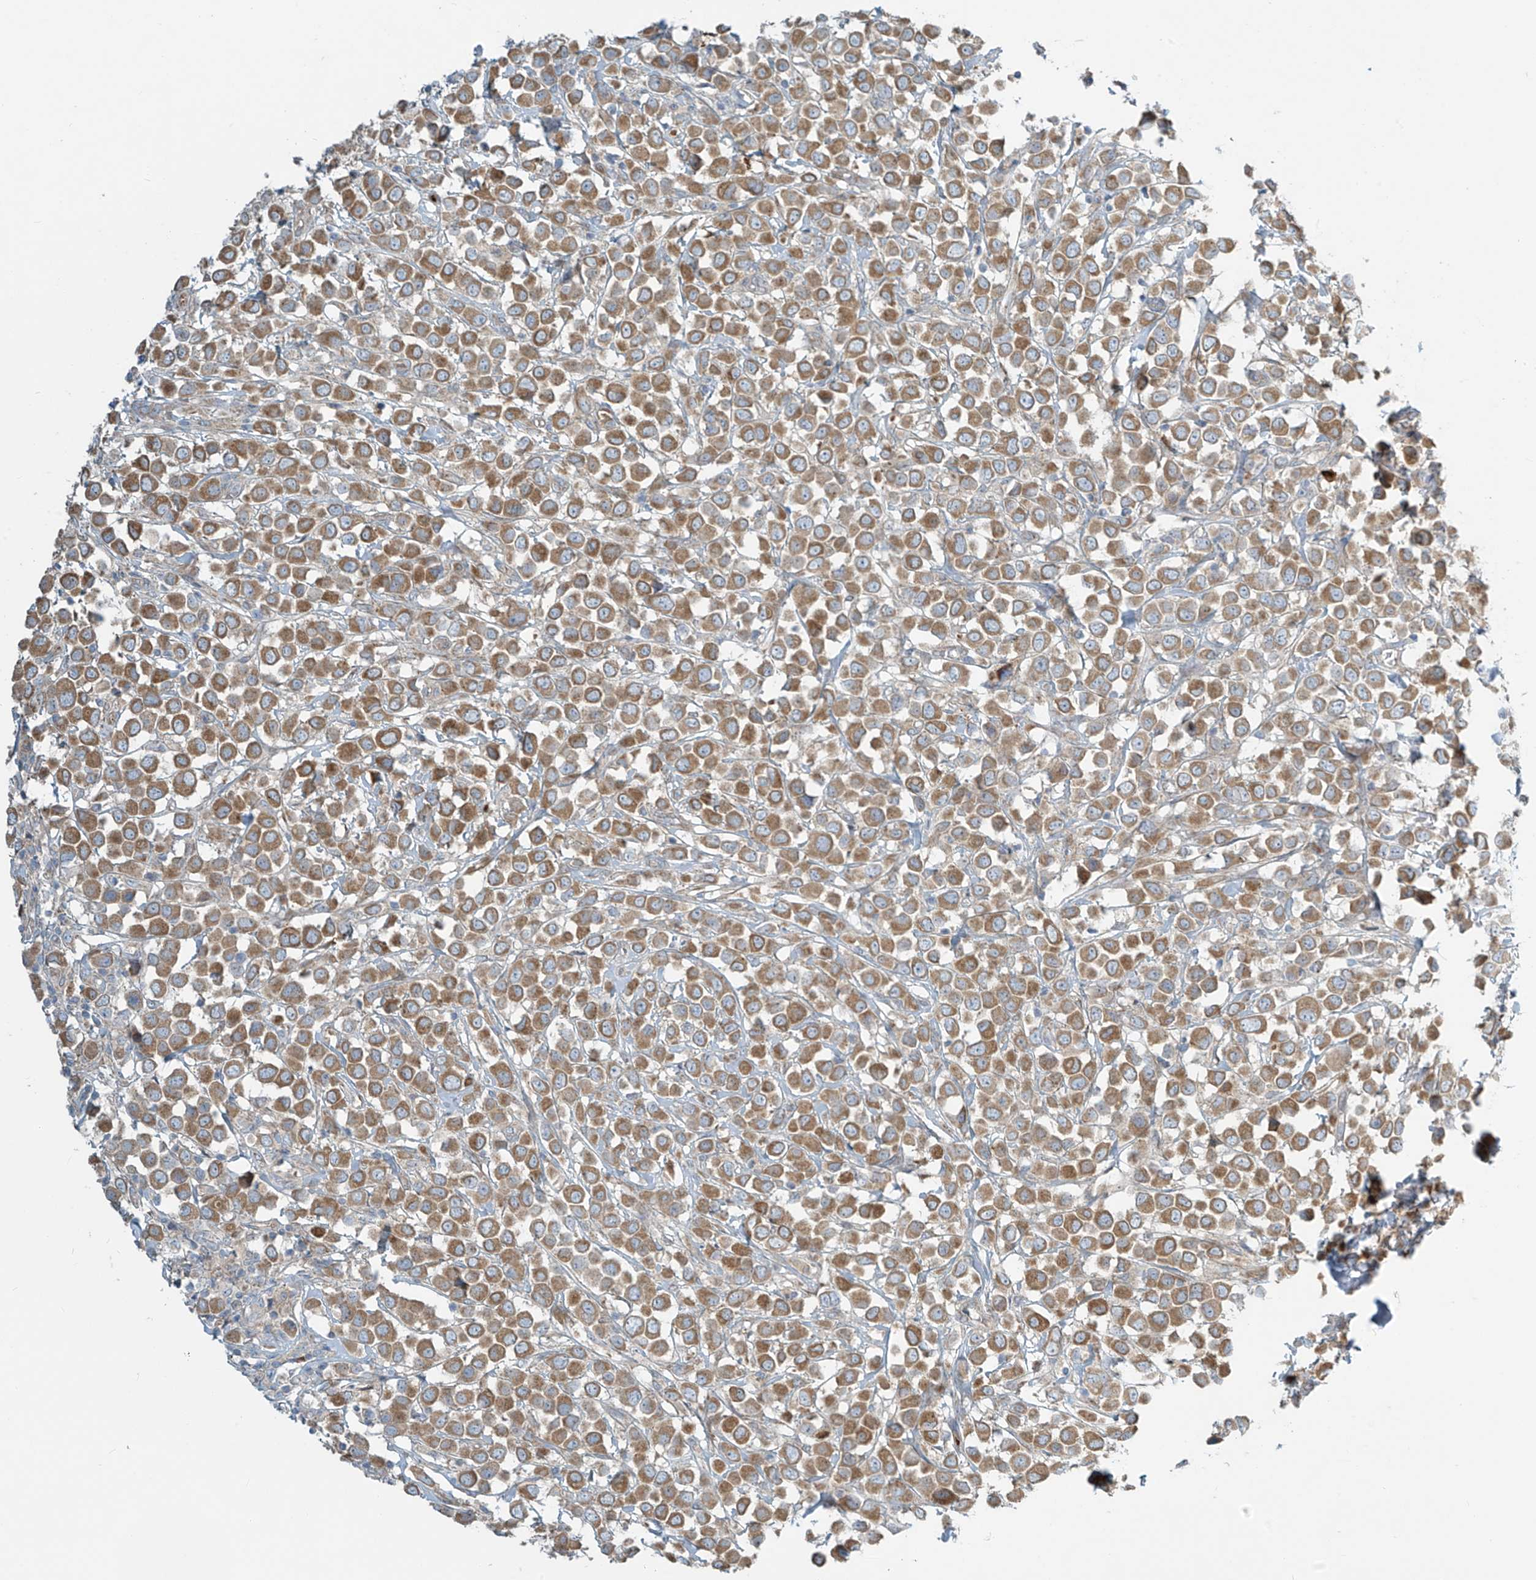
{"staining": {"intensity": "moderate", "quantity": ">75%", "location": "cytoplasmic/membranous"}, "tissue": "breast cancer", "cell_type": "Tumor cells", "image_type": "cancer", "snomed": [{"axis": "morphology", "description": "Duct carcinoma"}, {"axis": "topography", "description": "Breast"}], "caption": "Invasive ductal carcinoma (breast) was stained to show a protein in brown. There is medium levels of moderate cytoplasmic/membranous positivity in about >75% of tumor cells.", "gene": "LZTS3", "patient": {"sex": "female", "age": 61}}